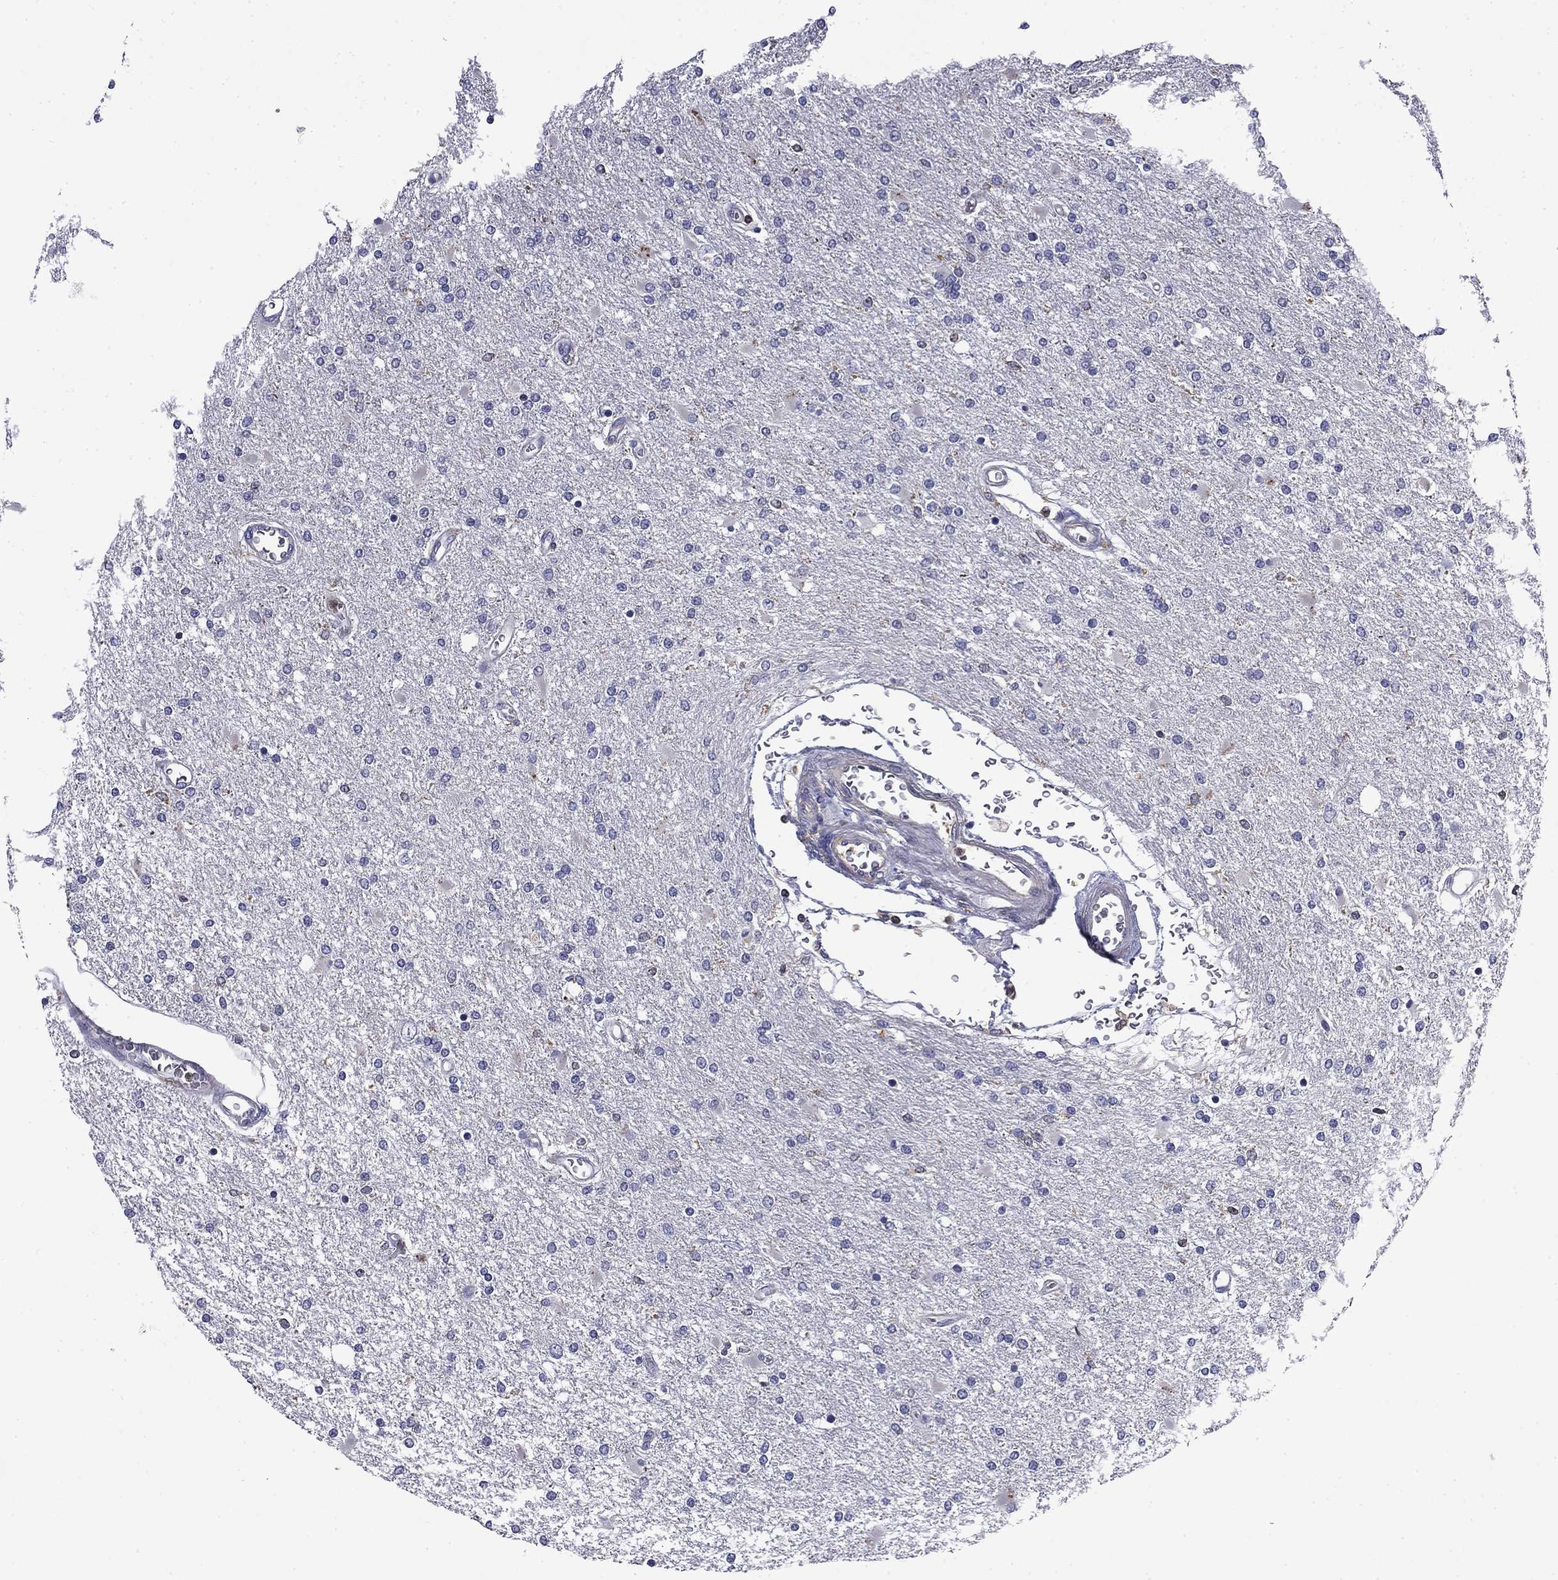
{"staining": {"intensity": "negative", "quantity": "none", "location": "none"}, "tissue": "glioma", "cell_type": "Tumor cells", "image_type": "cancer", "snomed": [{"axis": "morphology", "description": "Glioma, malignant, High grade"}, {"axis": "topography", "description": "Cerebral cortex"}], "caption": "Malignant high-grade glioma stained for a protein using immunohistochemistry (IHC) exhibits no staining tumor cells.", "gene": "ARHGAP45", "patient": {"sex": "male", "age": 79}}